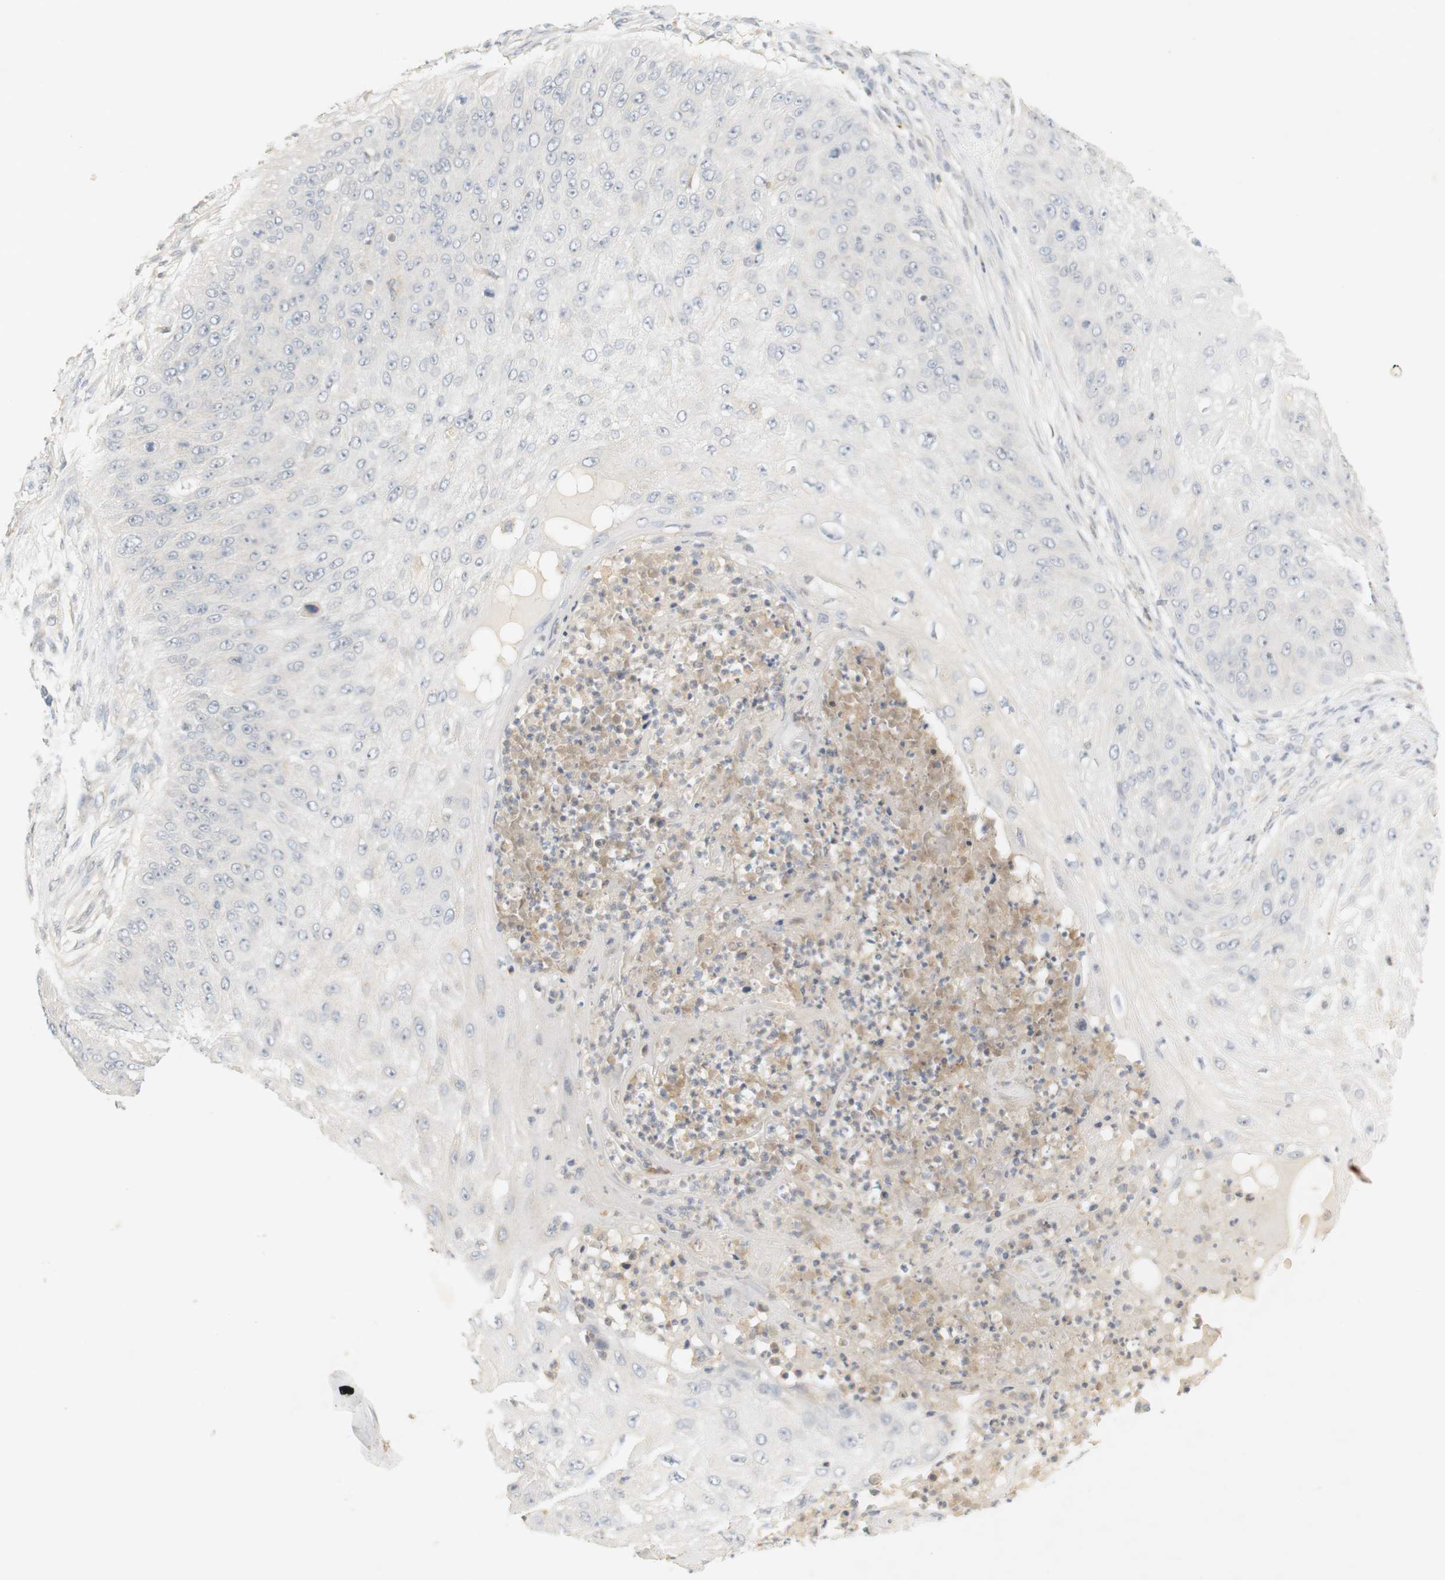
{"staining": {"intensity": "negative", "quantity": "none", "location": "none"}, "tissue": "skin cancer", "cell_type": "Tumor cells", "image_type": "cancer", "snomed": [{"axis": "morphology", "description": "Squamous cell carcinoma, NOS"}, {"axis": "topography", "description": "Skin"}], "caption": "There is no significant staining in tumor cells of skin squamous cell carcinoma.", "gene": "RTN3", "patient": {"sex": "female", "age": 80}}